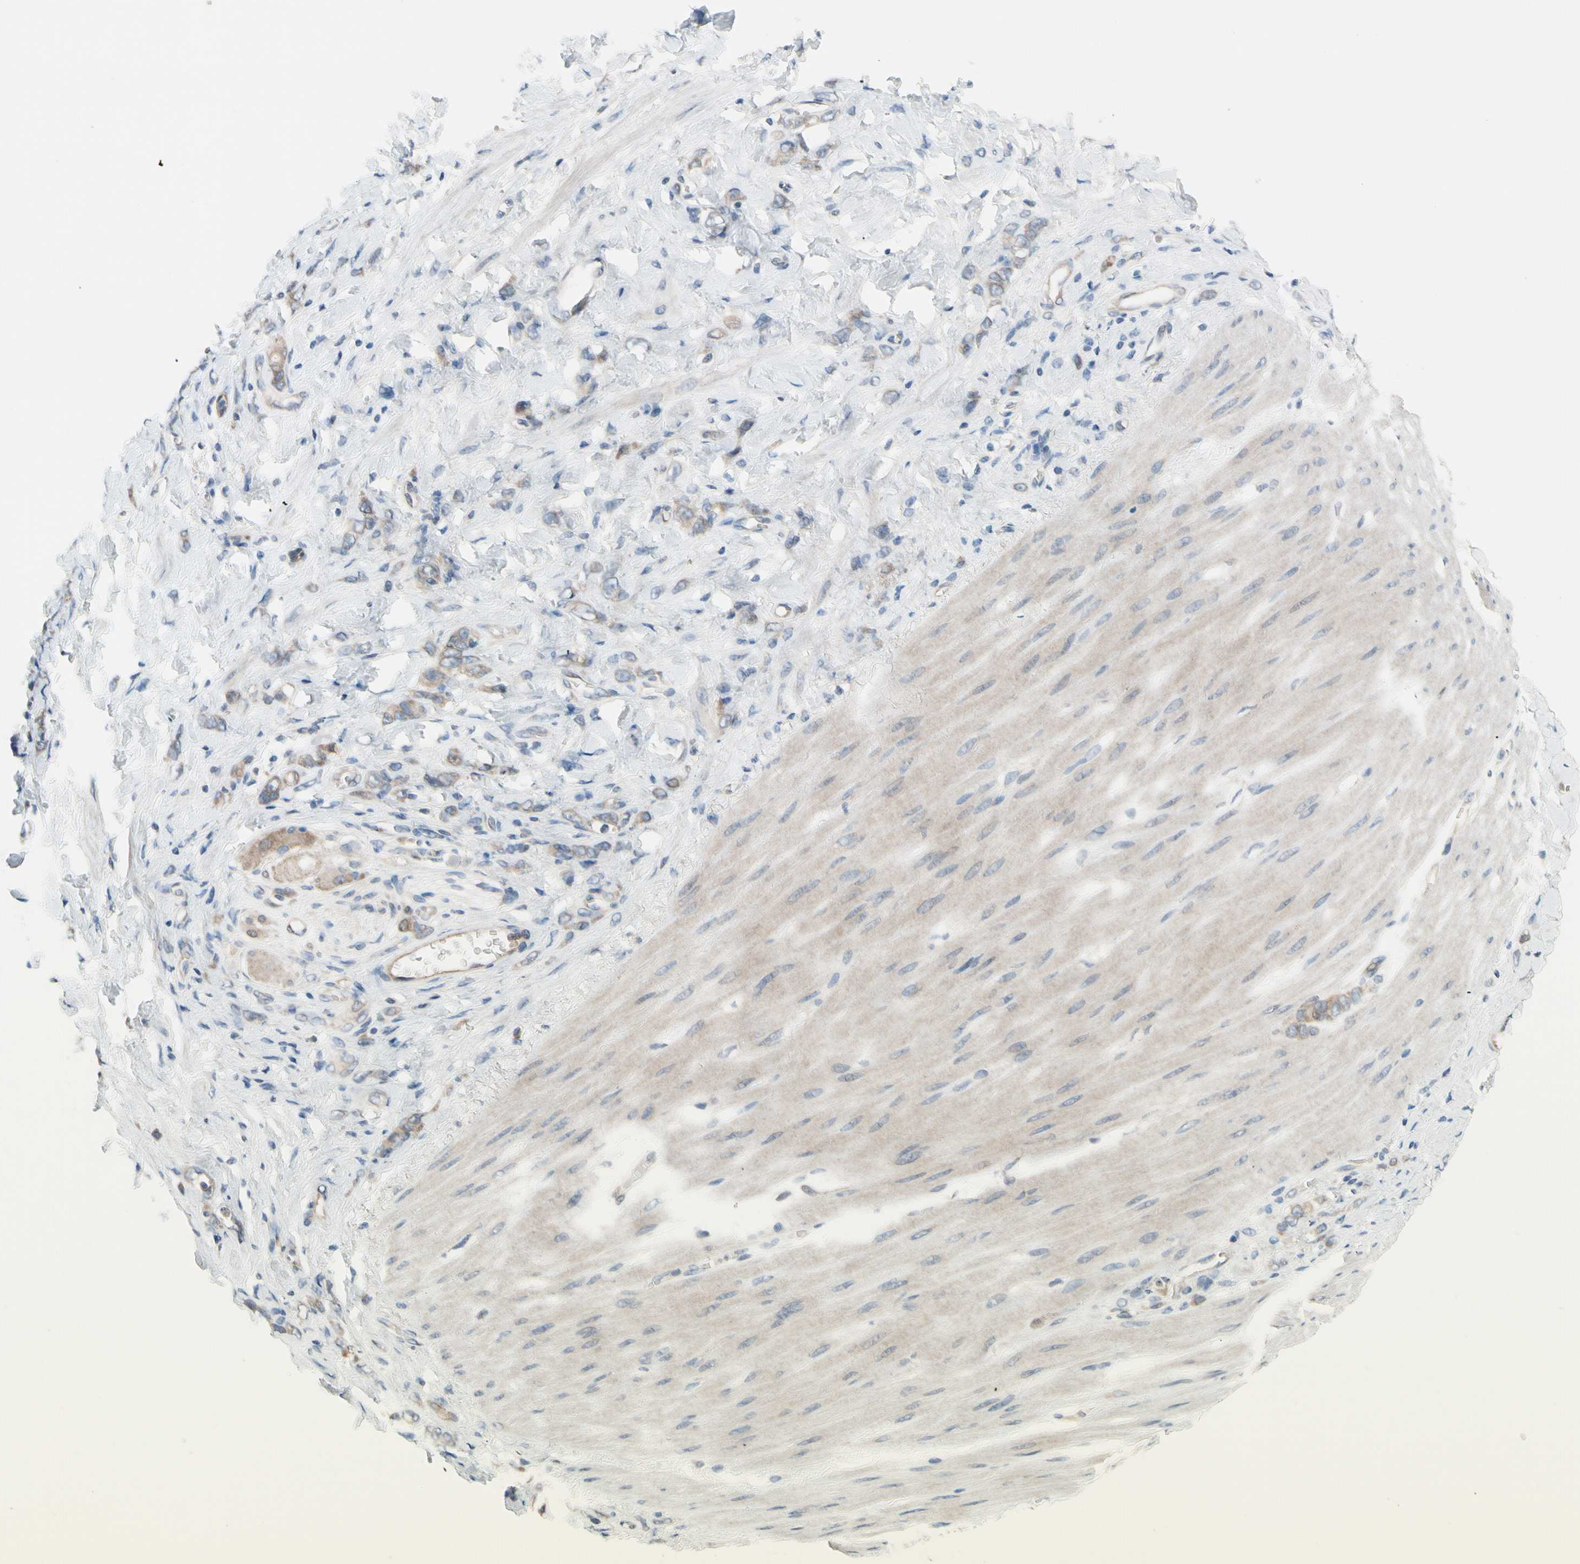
{"staining": {"intensity": "moderate", "quantity": ">75%", "location": "cytoplasmic/membranous"}, "tissue": "stomach cancer", "cell_type": "Tumor cells", "image_type": "cancer", "snomed": [{"axis": "morphology", "description": "Adenocarcinoma, NOS"}, {"axis": "topography", "description": "Stomach"}], "caption": "Stomach cancer (adenocarcinoma) tissue exhibits moderate cytoplasmic/membranous staining in approximately >75% of tumor cells, visualized by immunohistochemistry. (DAB IHC with brightfield microscopy, high magnification).", "gene": "CFAP36", "patient": {"sex": "male", "age": 82}}